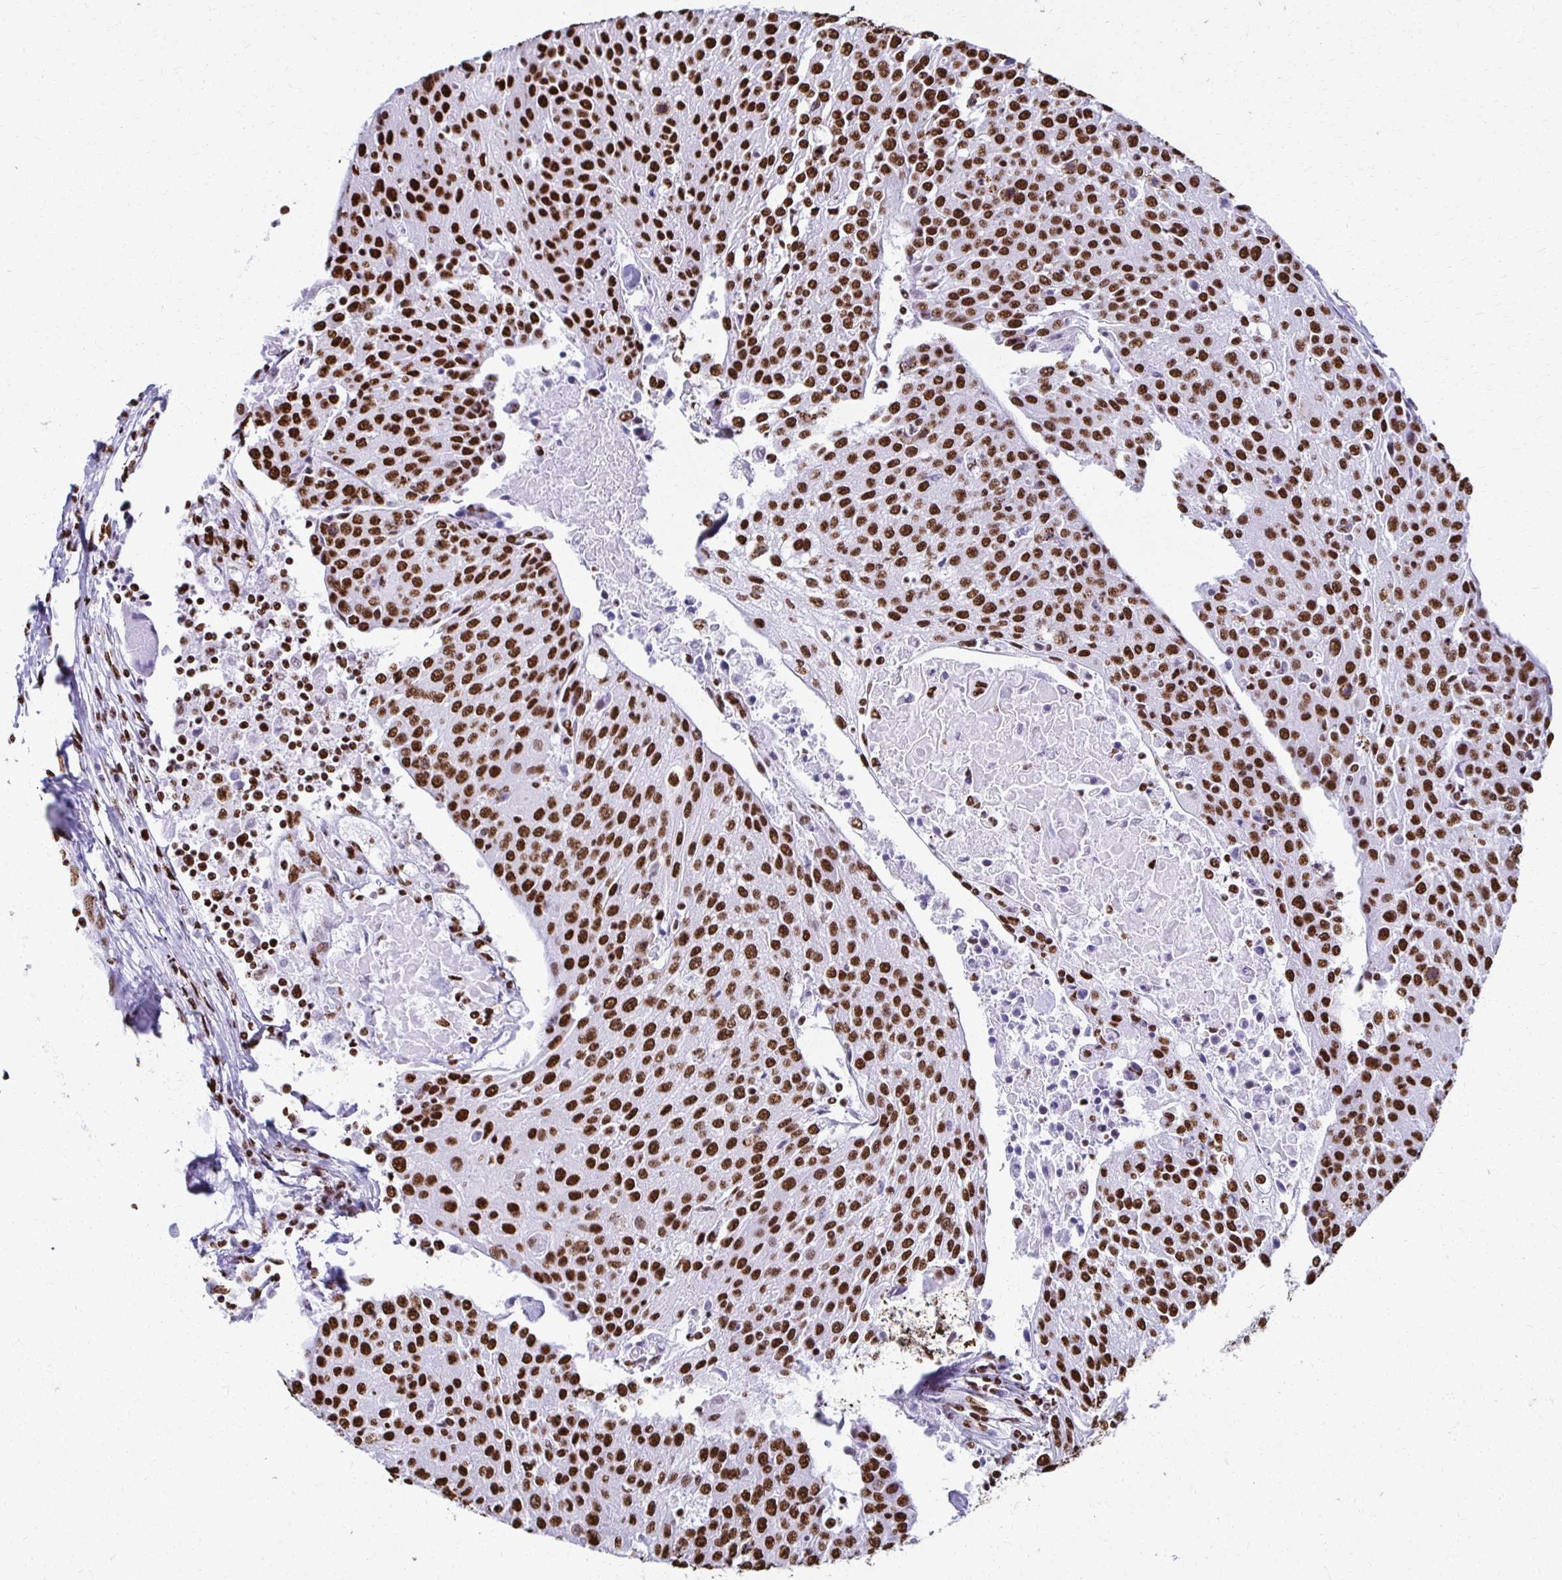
{"staining": {"intensity": "strong", "quantity": ">75%", "location": "nuclear"}, "tissue": "urothelial cancer", "cell_type": "Tumor cells", "image_type": "cancer", "snomed": [{"axis": "morphology", "description": "Urothelial carcinoma, High grade"}, {"axis": "topography", "description": "Urinary bladder"}], "caption": "Protein staining of urothelial cancer tissue demonstrates strong nuclear expression in approximately >75% of tumor cells.", "gene": "NONO", "patient": {"sex": "female", "age": 85}}